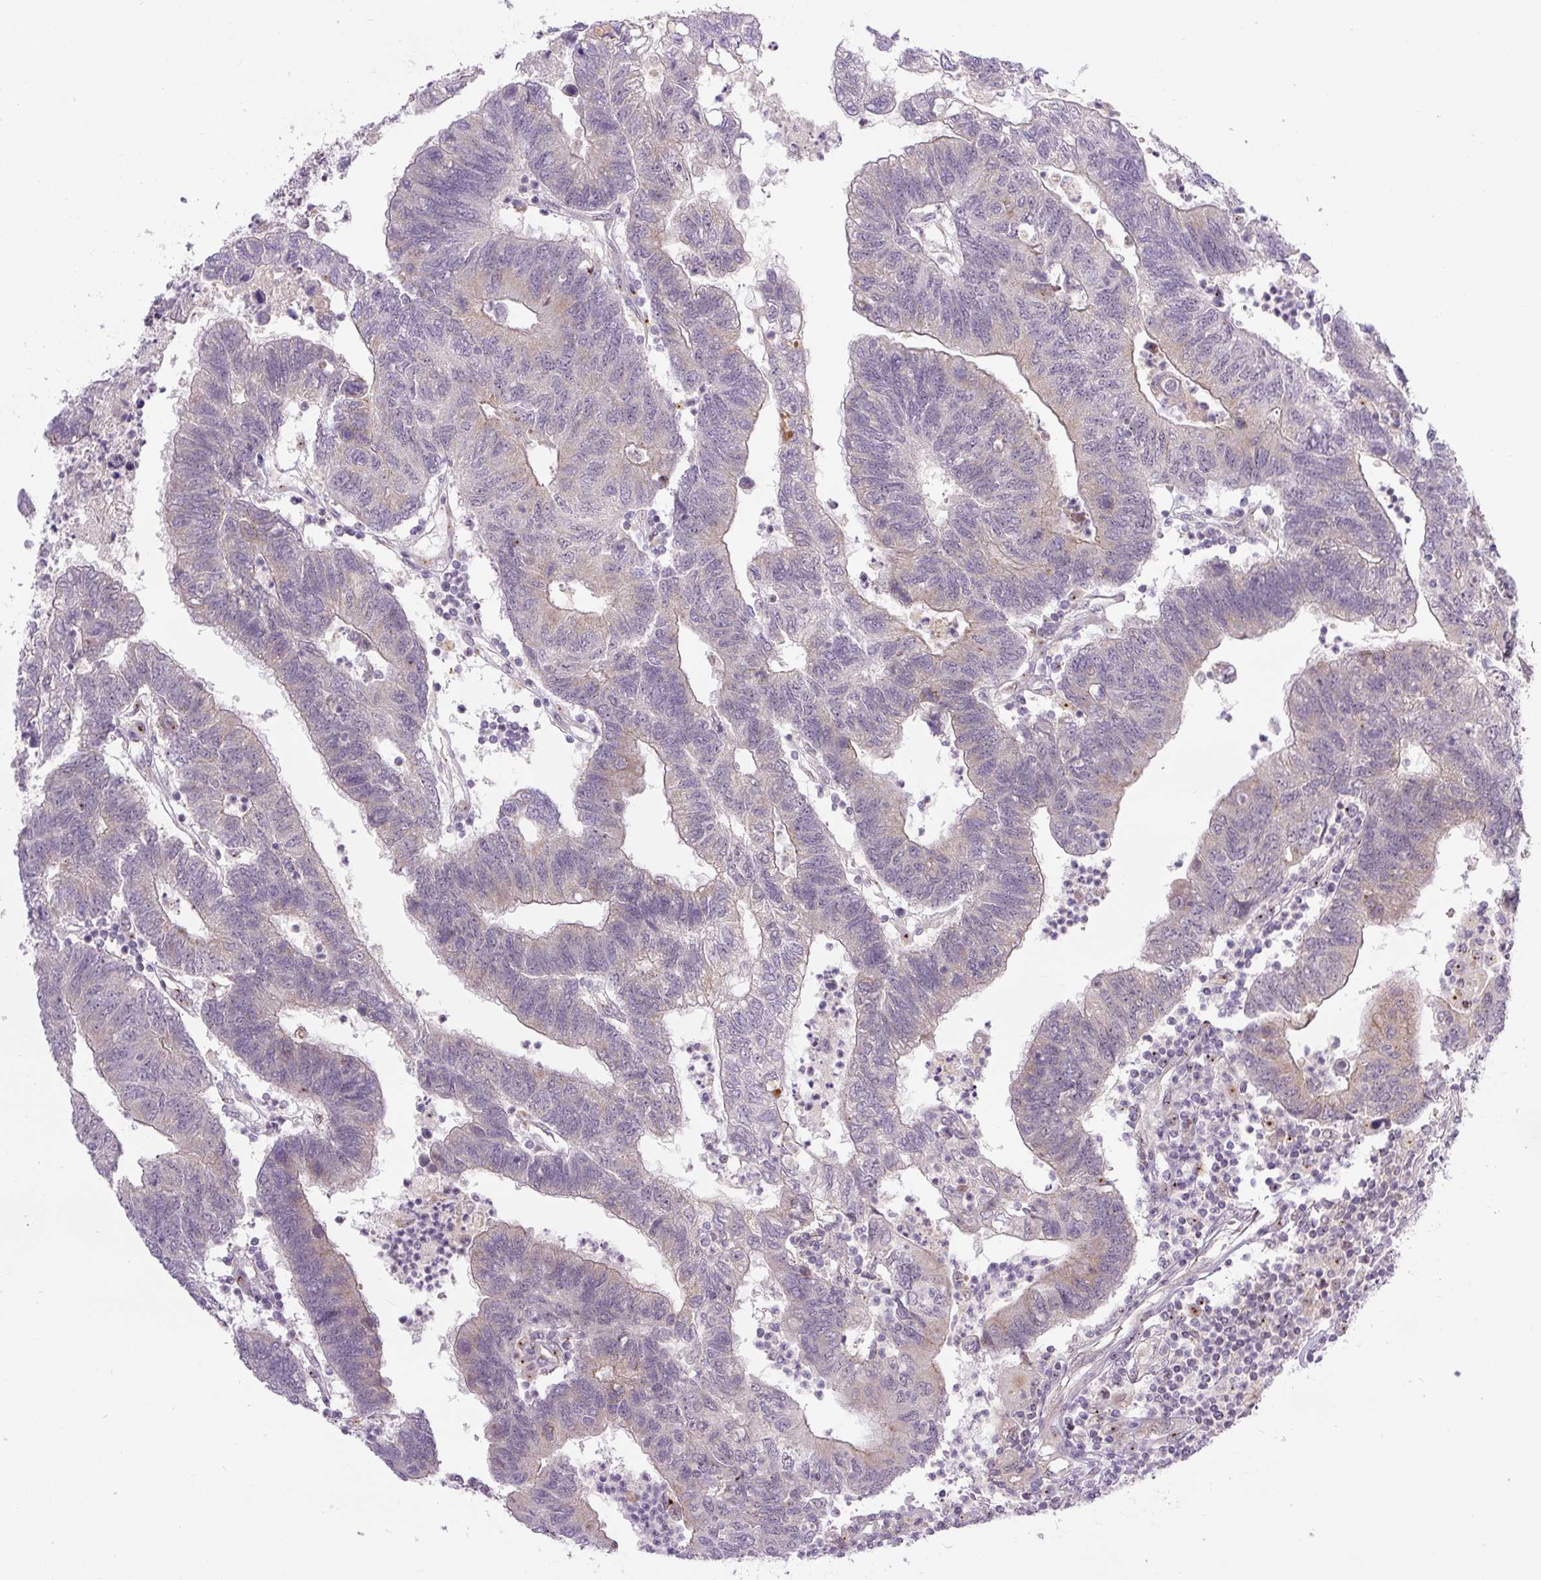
{"staining": {"intensity": "weak", "quantity": "25%-75%", "location": "cytoplasmic/membranous"}, "tissue": "colorectal cancer", "cell_type": "Tumor cells", "image_type": "cancer", "snomed": [{"axis": "morphology", "description": "Adenocarcinoma, NOS"}, {"axis": "topography", "description": "Colon"}], "caption": "Colorectal cancer stained with IHC demonstrates weak cytoplasmic/membranous positivity in approximately 25%-75% of tumor cells.", "gene": "PCM1", "patient": {"sex": "female", "age": 48}}